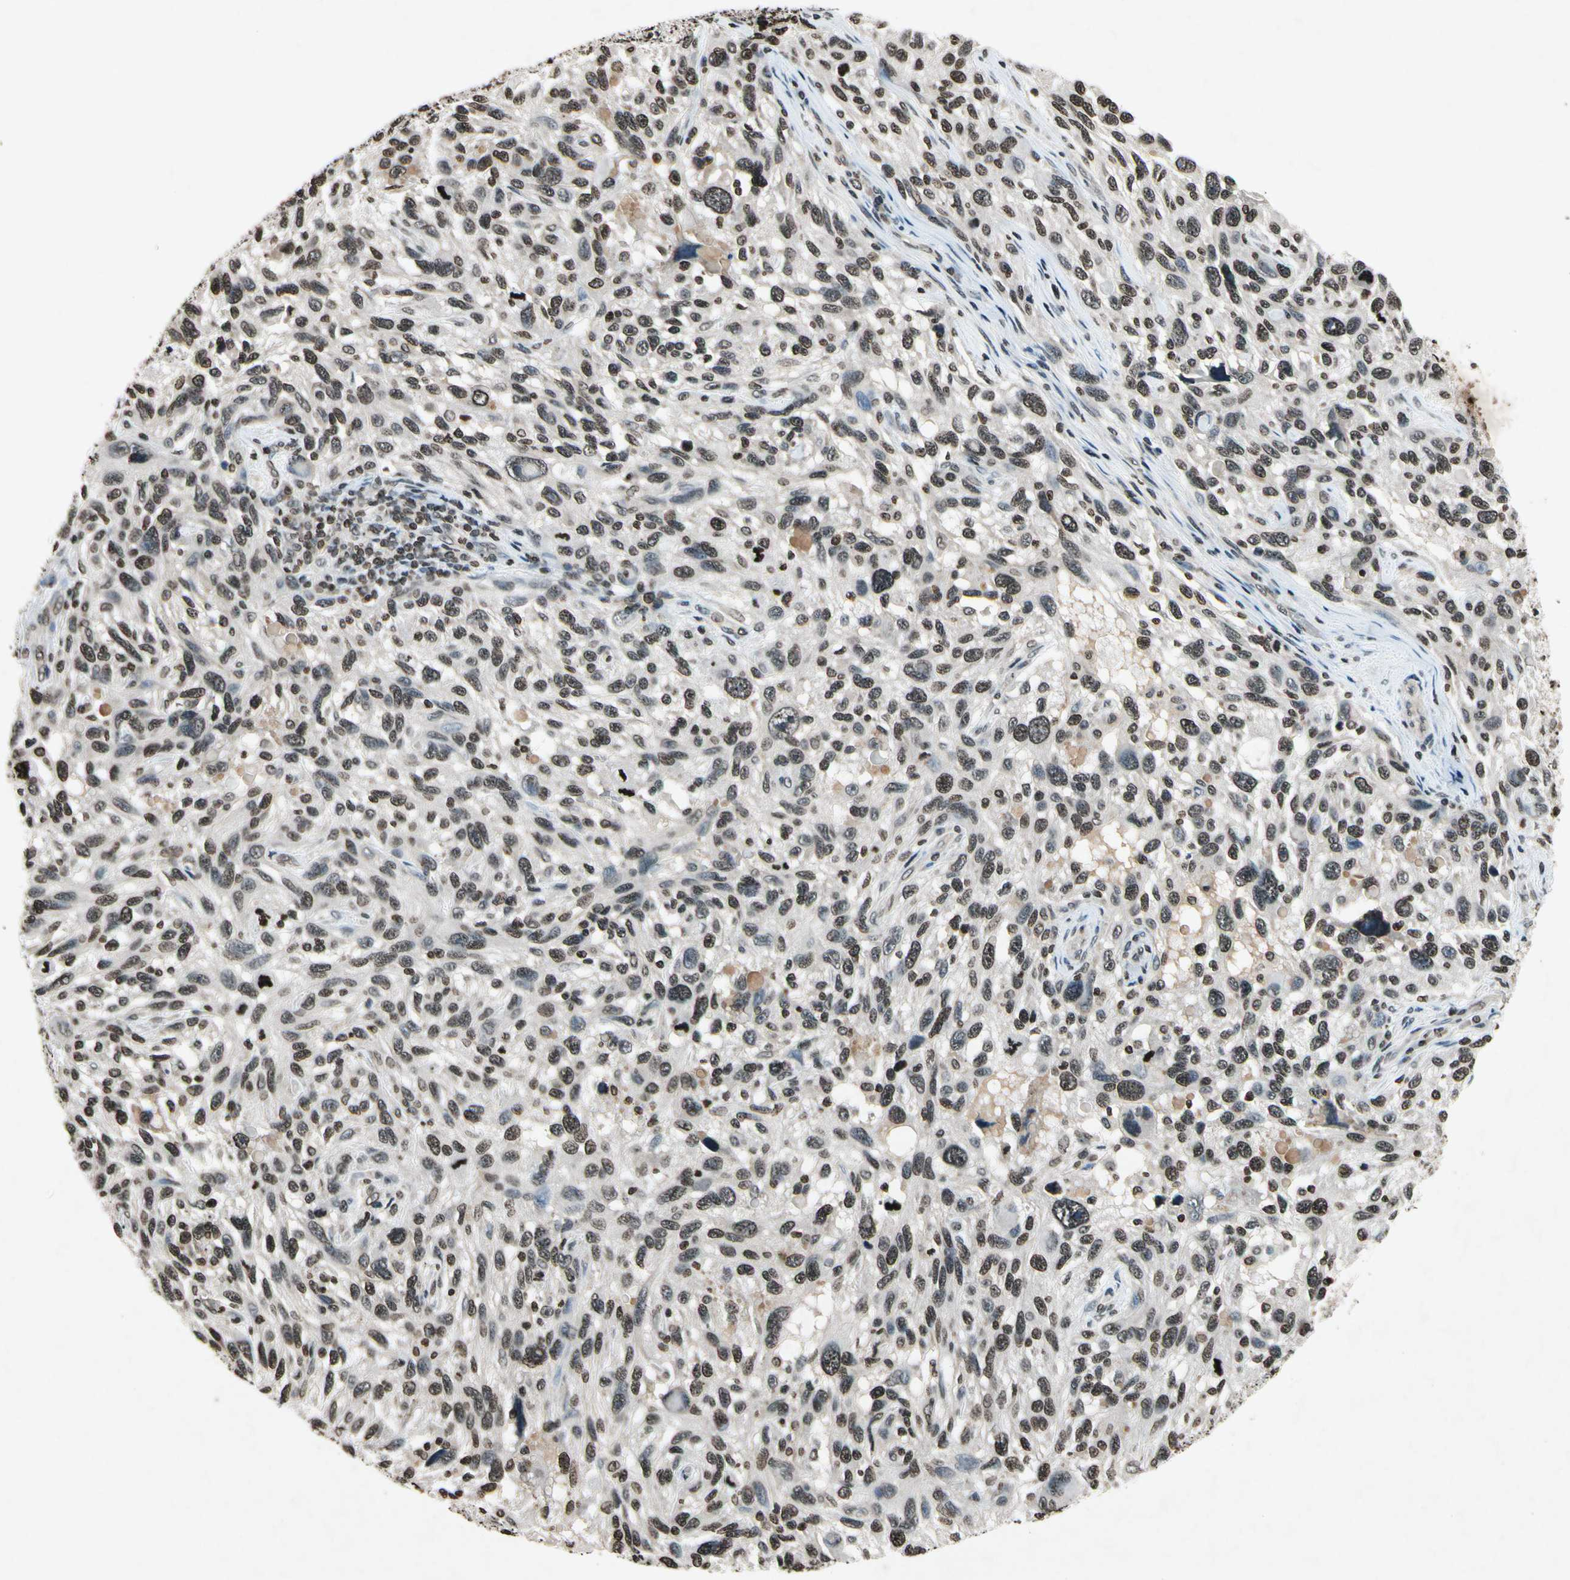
{"staining": {"intensity": "weak", "quantity": "25%-75%", "location": "nuclear"}, "tissue": "melanoma", "cell_type": "Tumor cells", "image_type": "cancer", "snomed": [{"axis": "morphology", "description": "Malignant melanoma, NOS"}, {"axis": "topography", "description": "Skin"}], "caption": "A brown stain labels weak nuclear staining of a protein in malignant melanoma tumor cells.", "gene": "HOXB3", "patient": {"sex": "male", "age": 53}}